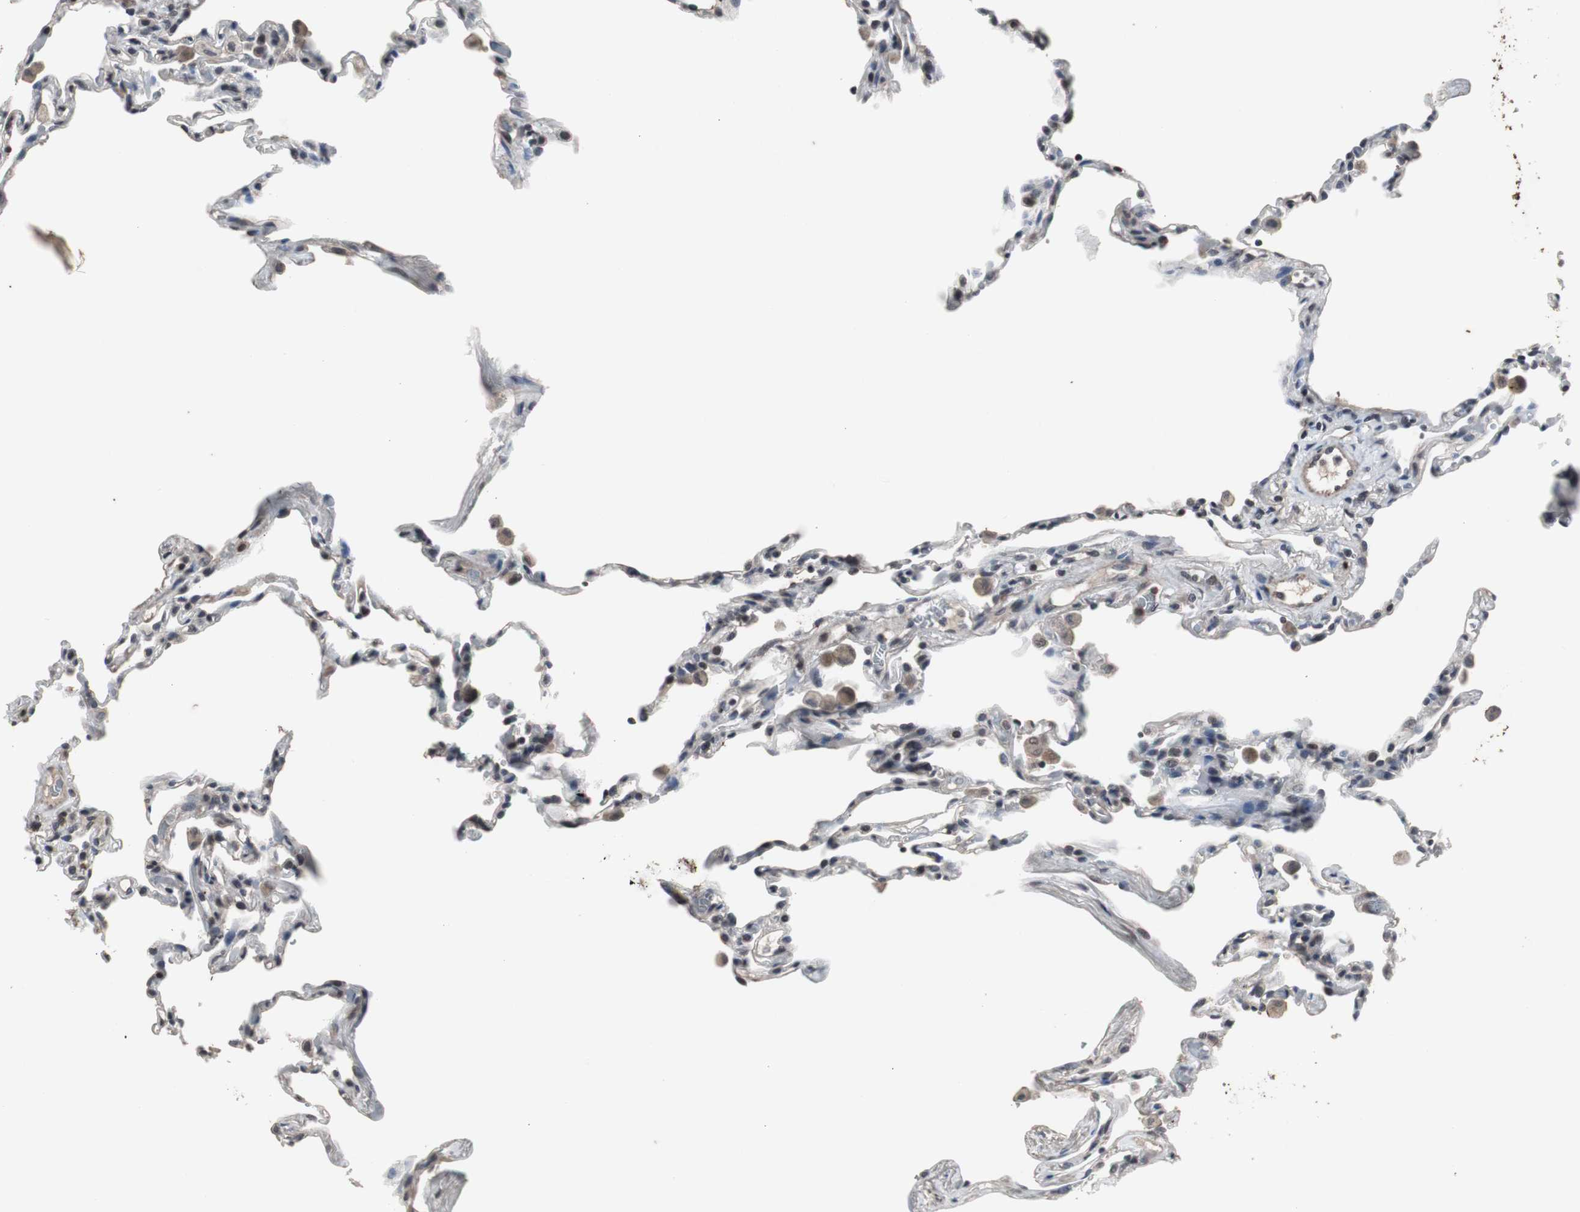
{"staining": {"intensity": "weak", "quantity": "<25%", "location": "nuclear"}, "tissue": "lung", "cell_type": "Alveolar cells", "image_type": "normal", "snomed": [{"axis": "morphology", "description": "Normal tissue, NOS"}, {"axis": "topography", "description": "Lung"}], "caption": "IHC photomicrograph of unremarkable lung stained for a protein (brown), which demonstrates no positivity in alveolar cells. (DAB immunohistochemistry, high magnification).", "gene": "CRADD", "patient": {"sex": "male", "age": 59}}